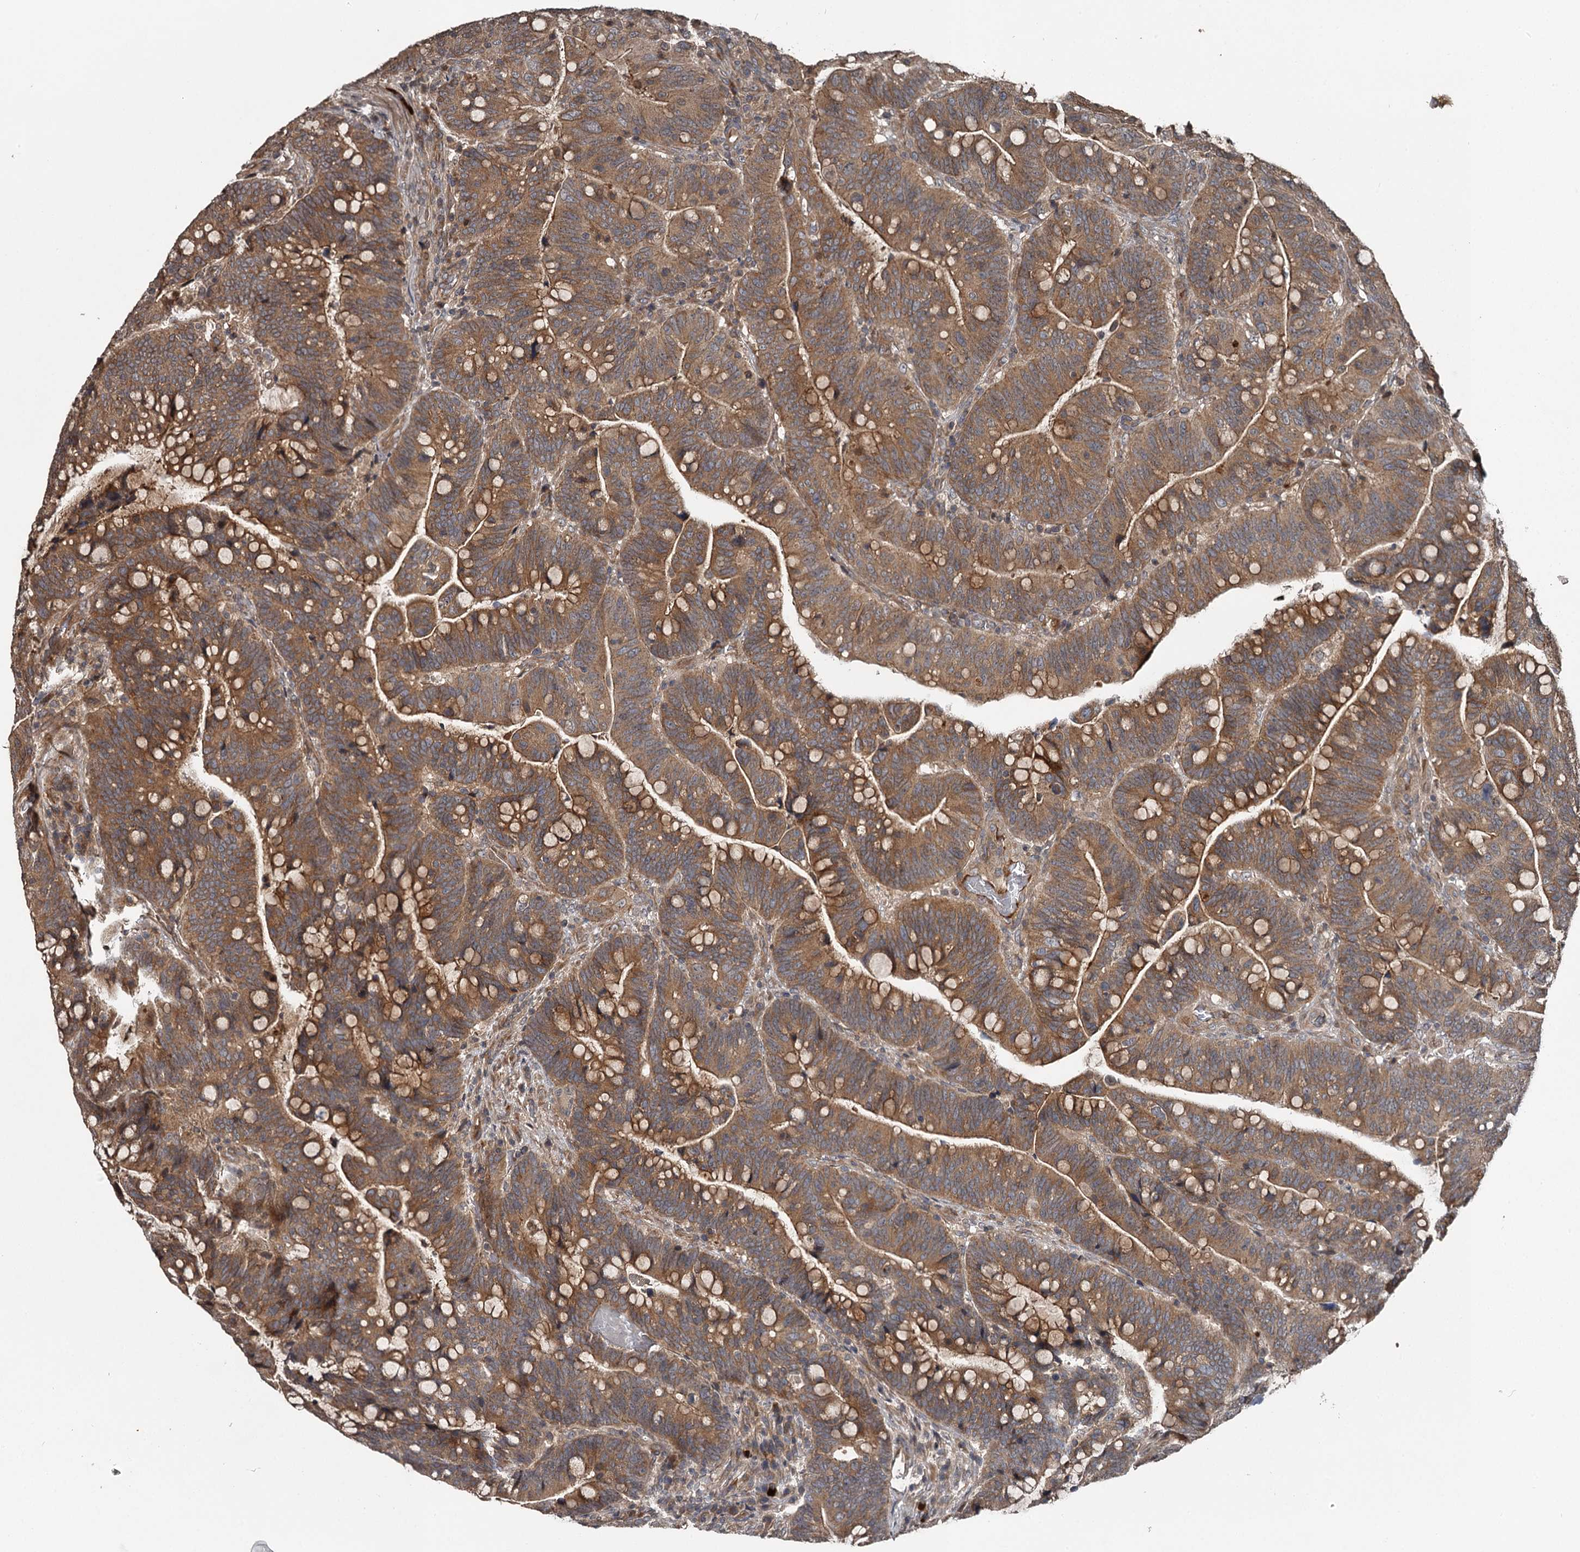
{"staining": {"intensity": "moderate", "quantity": ">75%", "location": "cytoplasmic/membranous"}, "tissue": "colorectal cancer", "cell_type": "Tumor cells", "image_type": "cancer", "snomed": [{"axis": "morphology", "description": "Normal tissue, NOS"}, {"axis": "morphology", "description": "Adenocarcinoma, NOS"}, {"axis": "topography", "description": "Colon"}], "caption": "High-magnification brightfield microscopy of adenocarcinoma (colorectal) stained with DAB (brown) and counterstained with hematoxylin (blue). tumor cells exhibit moderate cytoplasmic/membranous expression is appreciated in about>75% of cells.", "gene": "RAB21", "patient": {"sex": "female", "age": 66}}